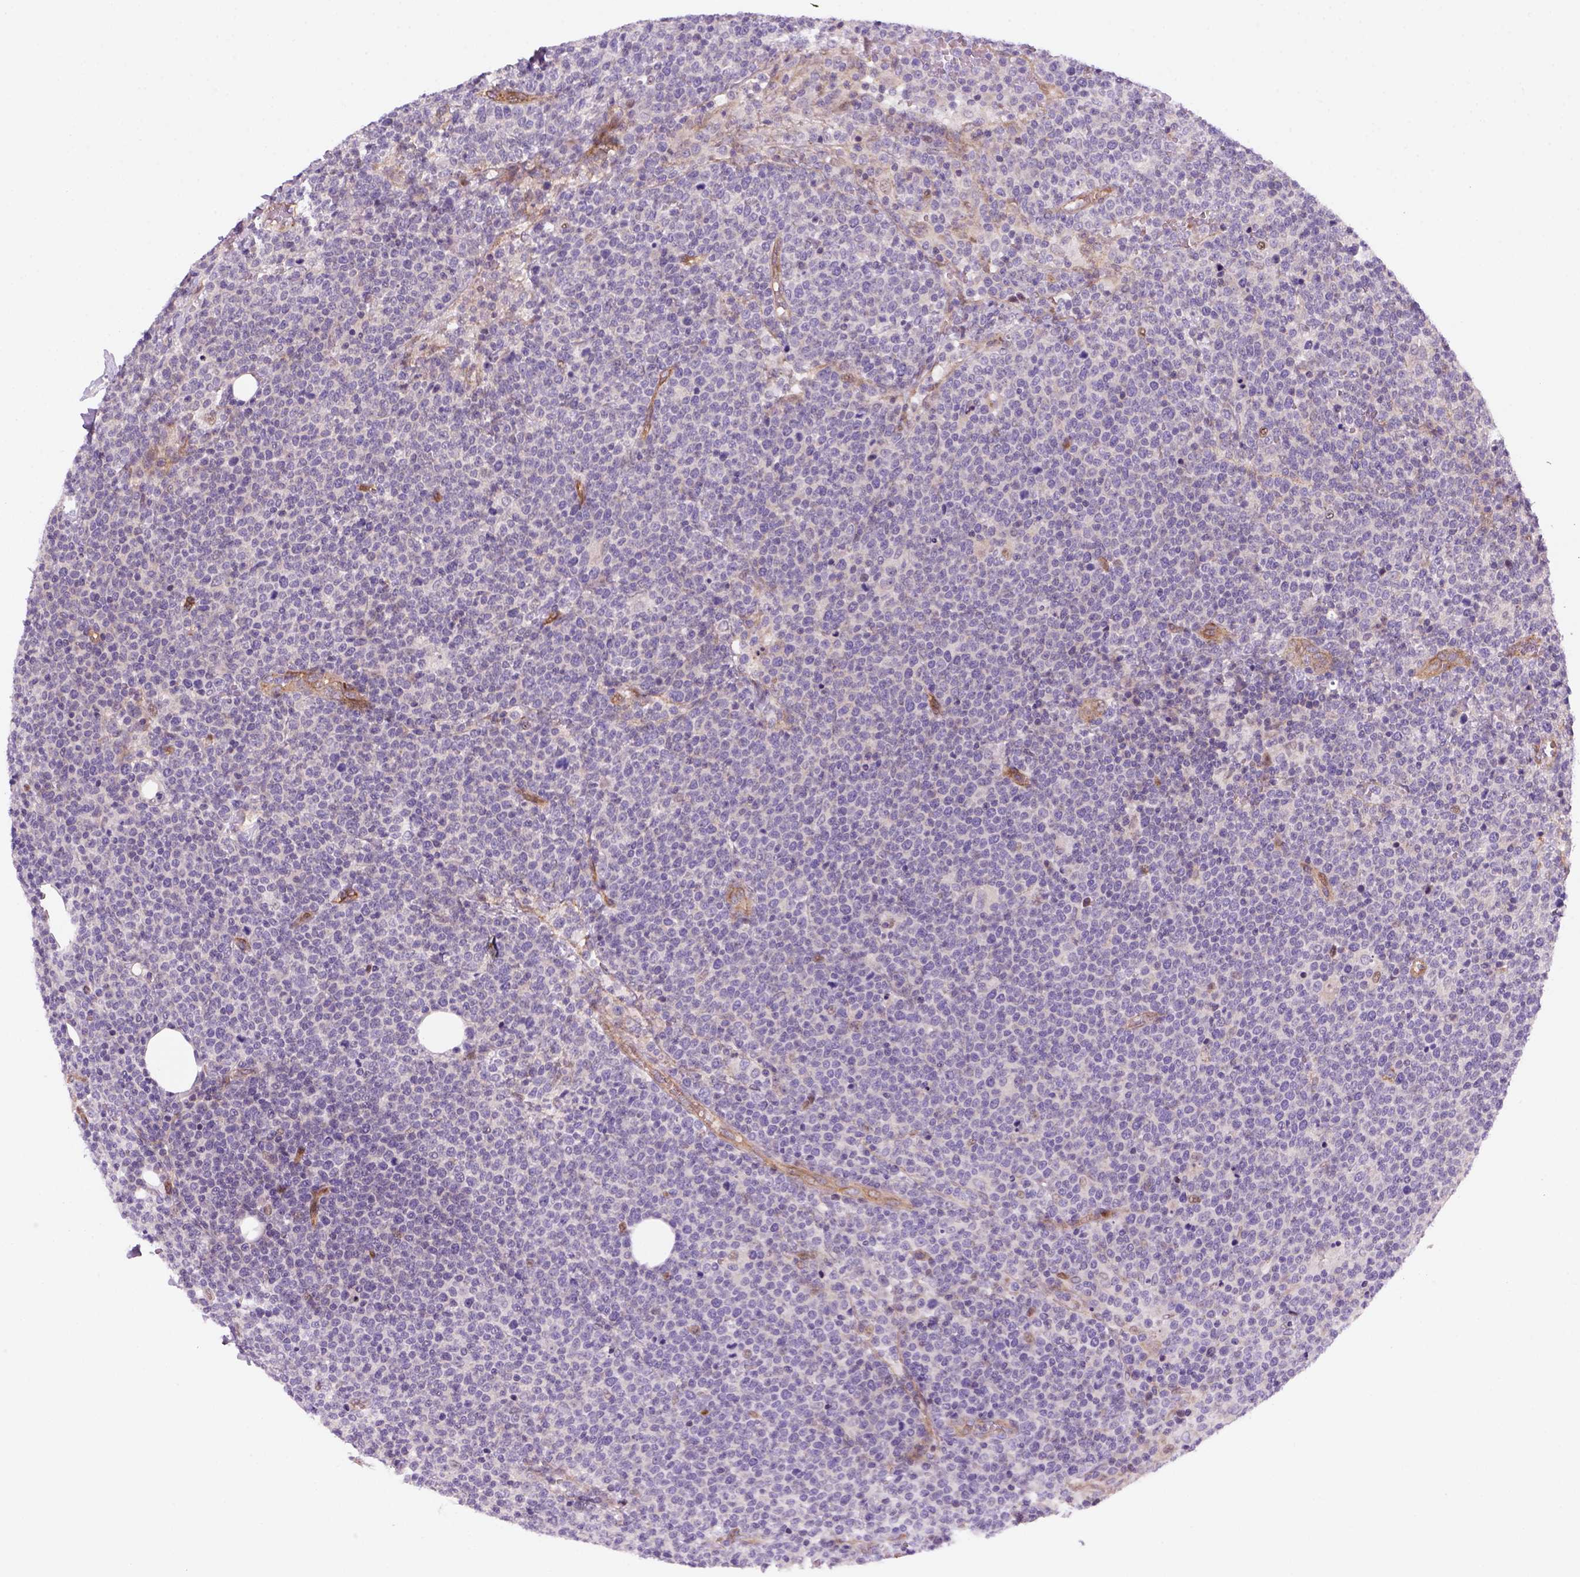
{"staining": {"intensity": "negative", "quantity": "none", "location": "none"}, "tissue": "lymphoma", "cell_type": "Tumor cells", "image_type": "cancer", "snomed": [{"axis": "morphology", "description": "Malignant lymphoma, non-Hodgkin's type, High grade"}, {"axis": "topography", "description": "Lymph node"}], "caption": "Immunohistochemical staining of human high-grade malignant lymphoma, non-Hodgkin's type demonstrates no significant expression in tumor cells. Brightfield microscopy of immunohistochemistry stained with DAB (3,3'-diaminobenzidine) (brown) and hematoxylin (blue), captured at high magnification.", "gene": "VSTM5", "patient": {"sex": "male", "age": 61}}